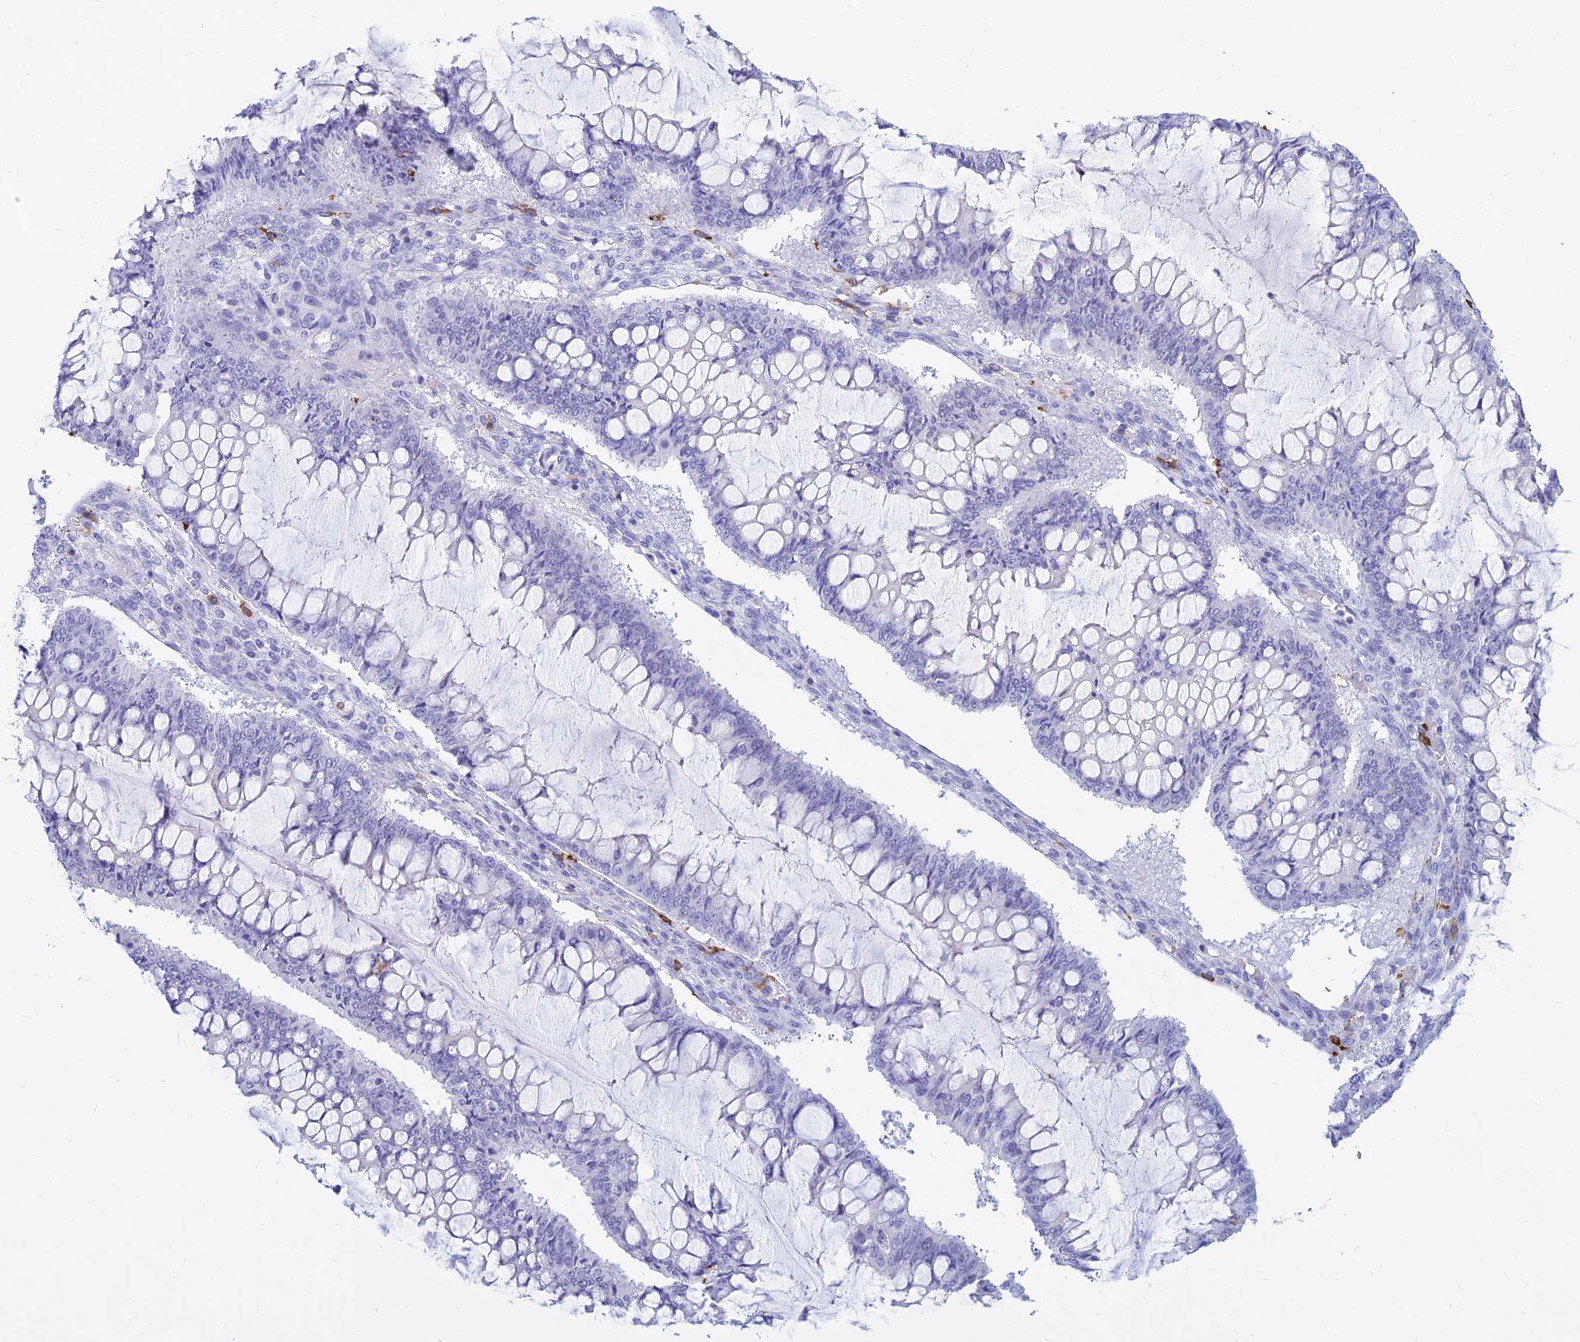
{"staining": {"intensity": "negative", "quantity": "none", "location": "none"}, "tissue": "ovarian cancer", "cell_type": "Tumor cells", "image_type": "cancer", "snomed": [{"axis": "morphology", "description": "Cystadenocarcinoma, mucinous, NOS"}, {"axis": "topography", "description": "Ovary"}], "caption": "Immunohistochemistry micrograph of neoplastic tissue: human ovarian cancer stained with DAB (3,3'-diaminobenzidine) reveals no significant protein expression in tumor cells.", "gene": "HLA-DRB1", "patient": {"sex": "female", "age": 73}}